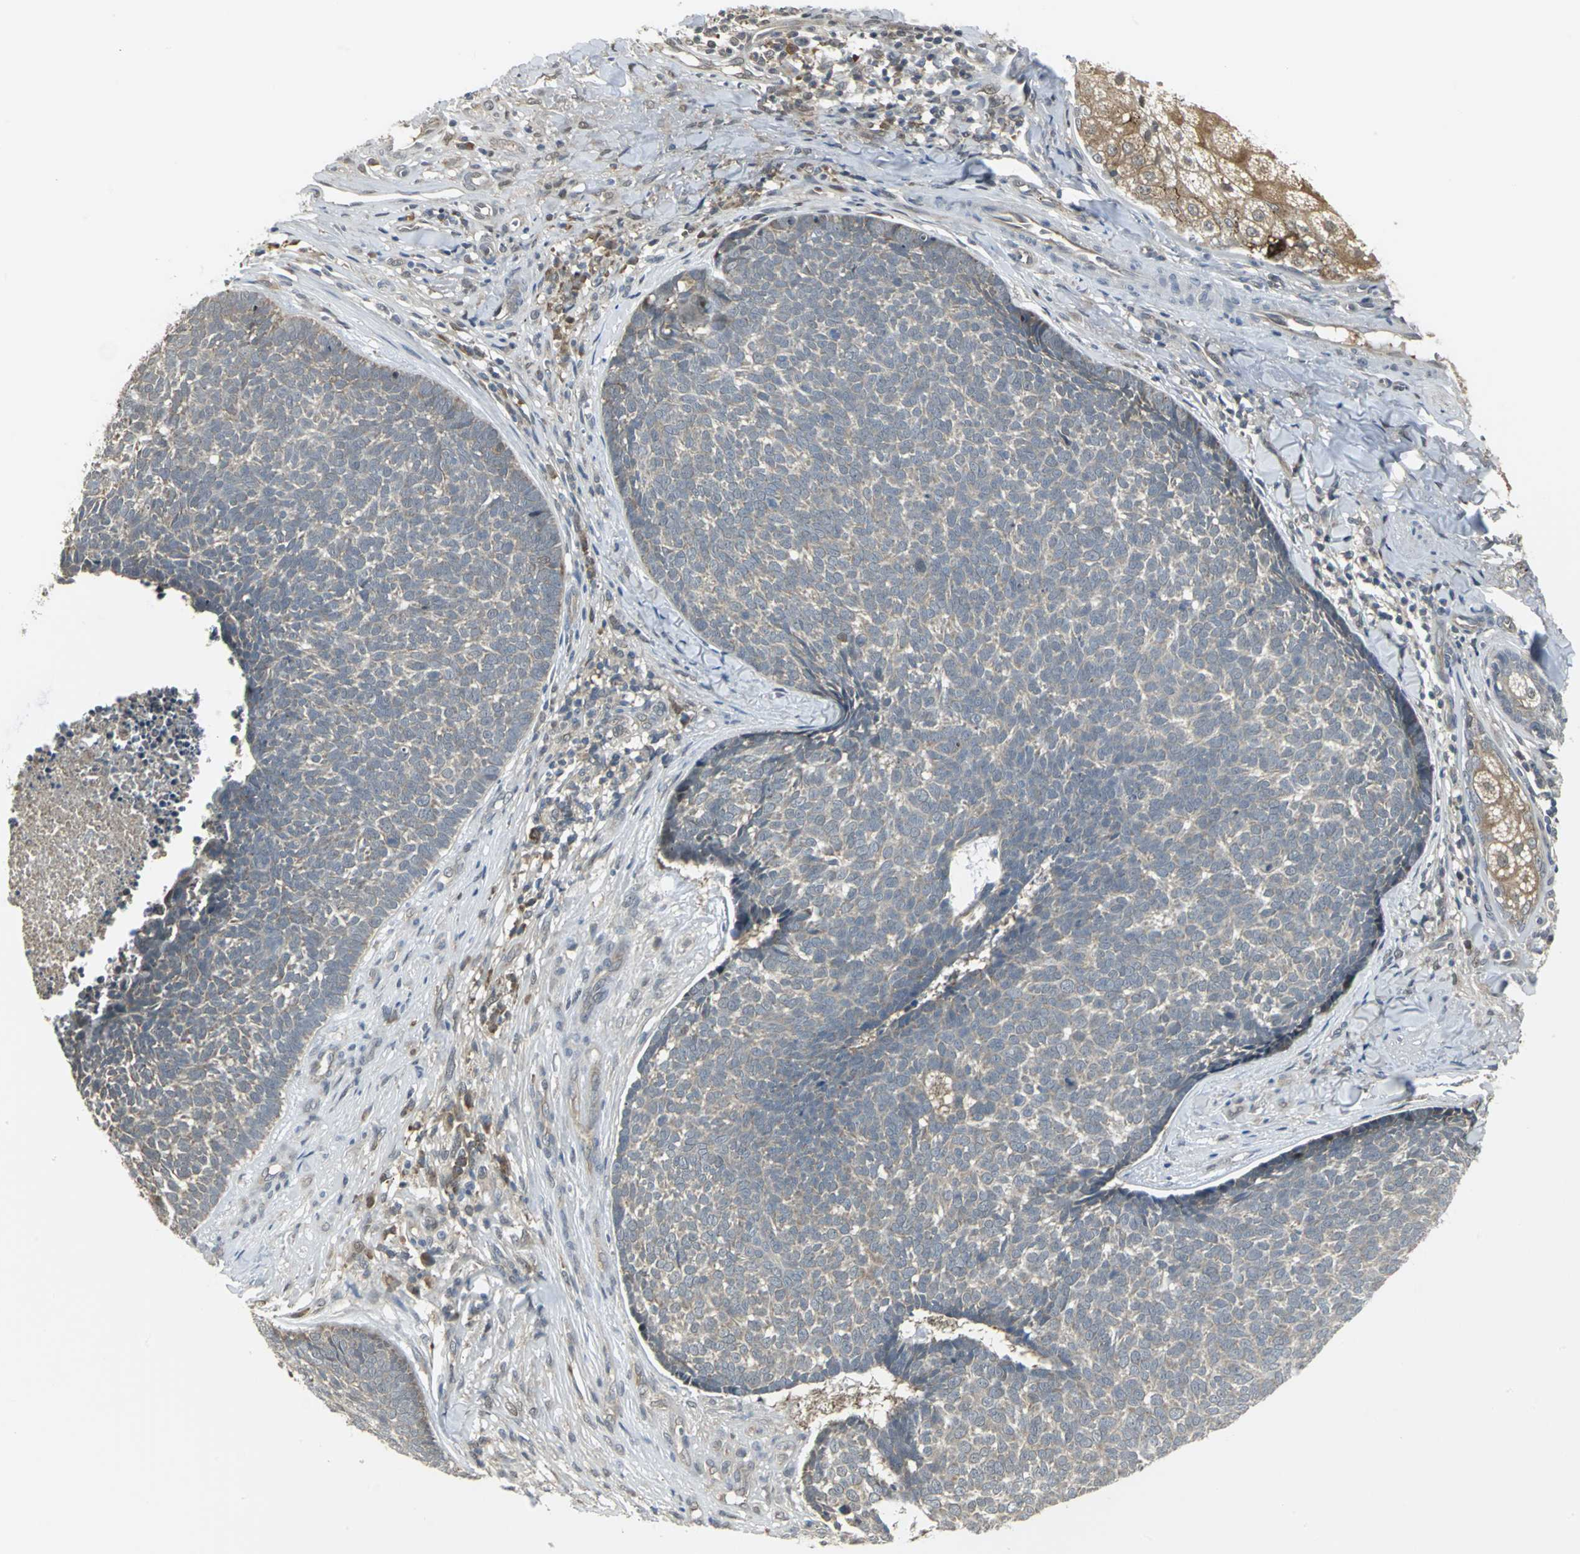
{"staining": {"intensity": "weak", "quantity": ">75%", "location": "cytoplasmic/membranous"}, "tissue": "skin cancer", "cell_type": "Tumor cells", "image_type": "cancer", "snomed": [{"axis": "morphology", "description": "Basal cell carcinoma"}, {"axis": "topography", "description": "Skin"}], "caption": "Immunohistochemical staining of human skin cancer (basal cell carcinoma) reveals low levels of weak cytoplasmic/membranous positivity in approximately >75% of tumor cells.", "gene": "PSMC4", "patient": {"sex": "male", "age": 84}}